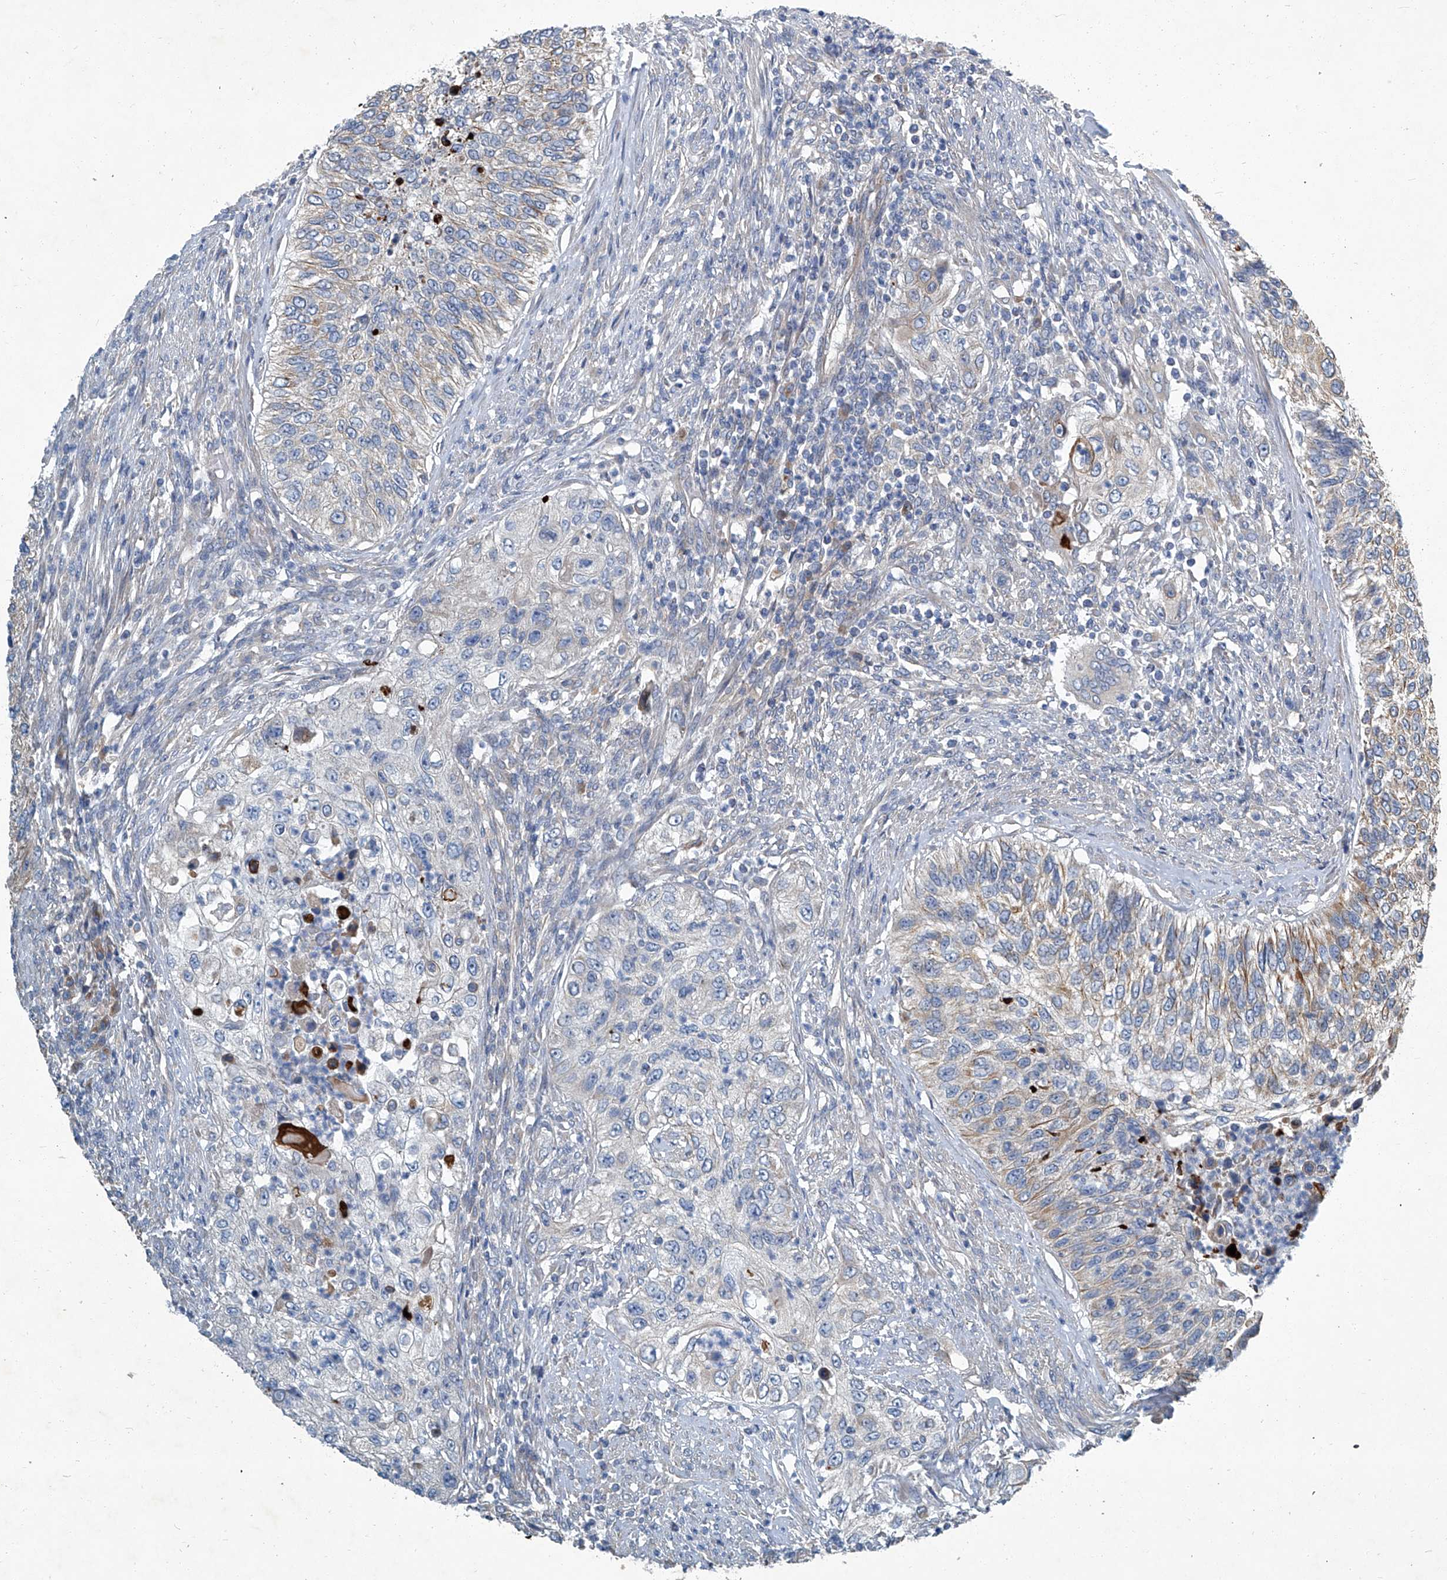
{"staining": {"intensity": "moderate", "quantity": "<25%", "location": "cytoplasmic/membranous"}, "tissue": "urothelial cancer", "cell_type": "Tumor cells", "image_type": "cancer", "snomed": [{"axis": "morphology", "description": "Urothelial carcinoma, High grade"}, {"axis": "topography", "description": "Urinary bladder"}], "caption": "DAB immunohistochemical staining of human urothelial cancer demonstrates moderate cytoplasmic/membranous protein staining in about <25% of tumor cells.", "gene": "SLC26A11", "patient": {"sex": "female", "age": 60}}